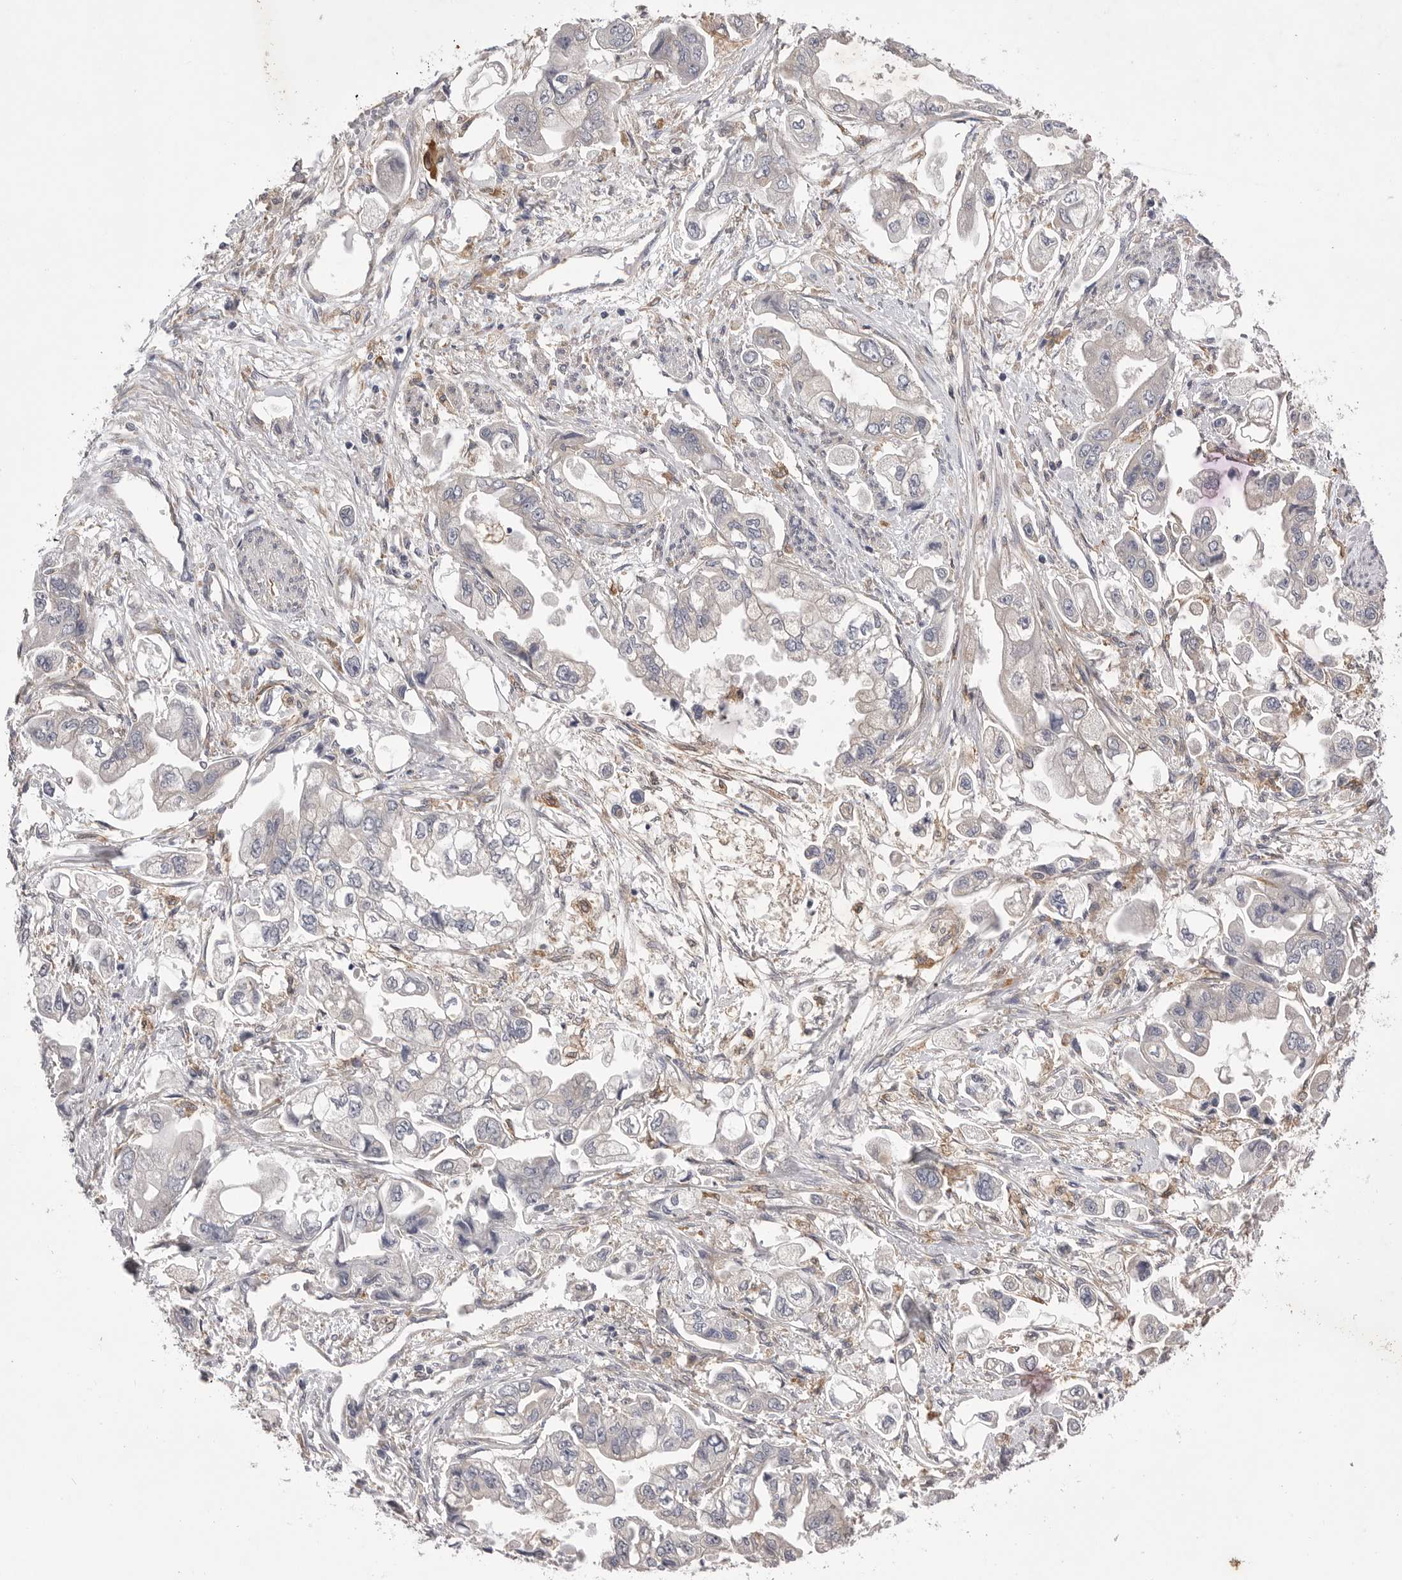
{"staining": {"intensity": "negative", "quantity": "none", "location": "none"}, "tissue": "stomach cancer", "cell_type": "Tumor cells", "image_type": "cancer", "snomed": [{"axis": "morphology", "description": "Adenocarcinoma, NOS"}, {"axis": "topography", "description": "Stomach"}], "caption": "There is no significant positivity in tumor cells of stomach adenocarcinoma.", "gene": "VAC14", "patient": {"sex": "male", "age": 62}}